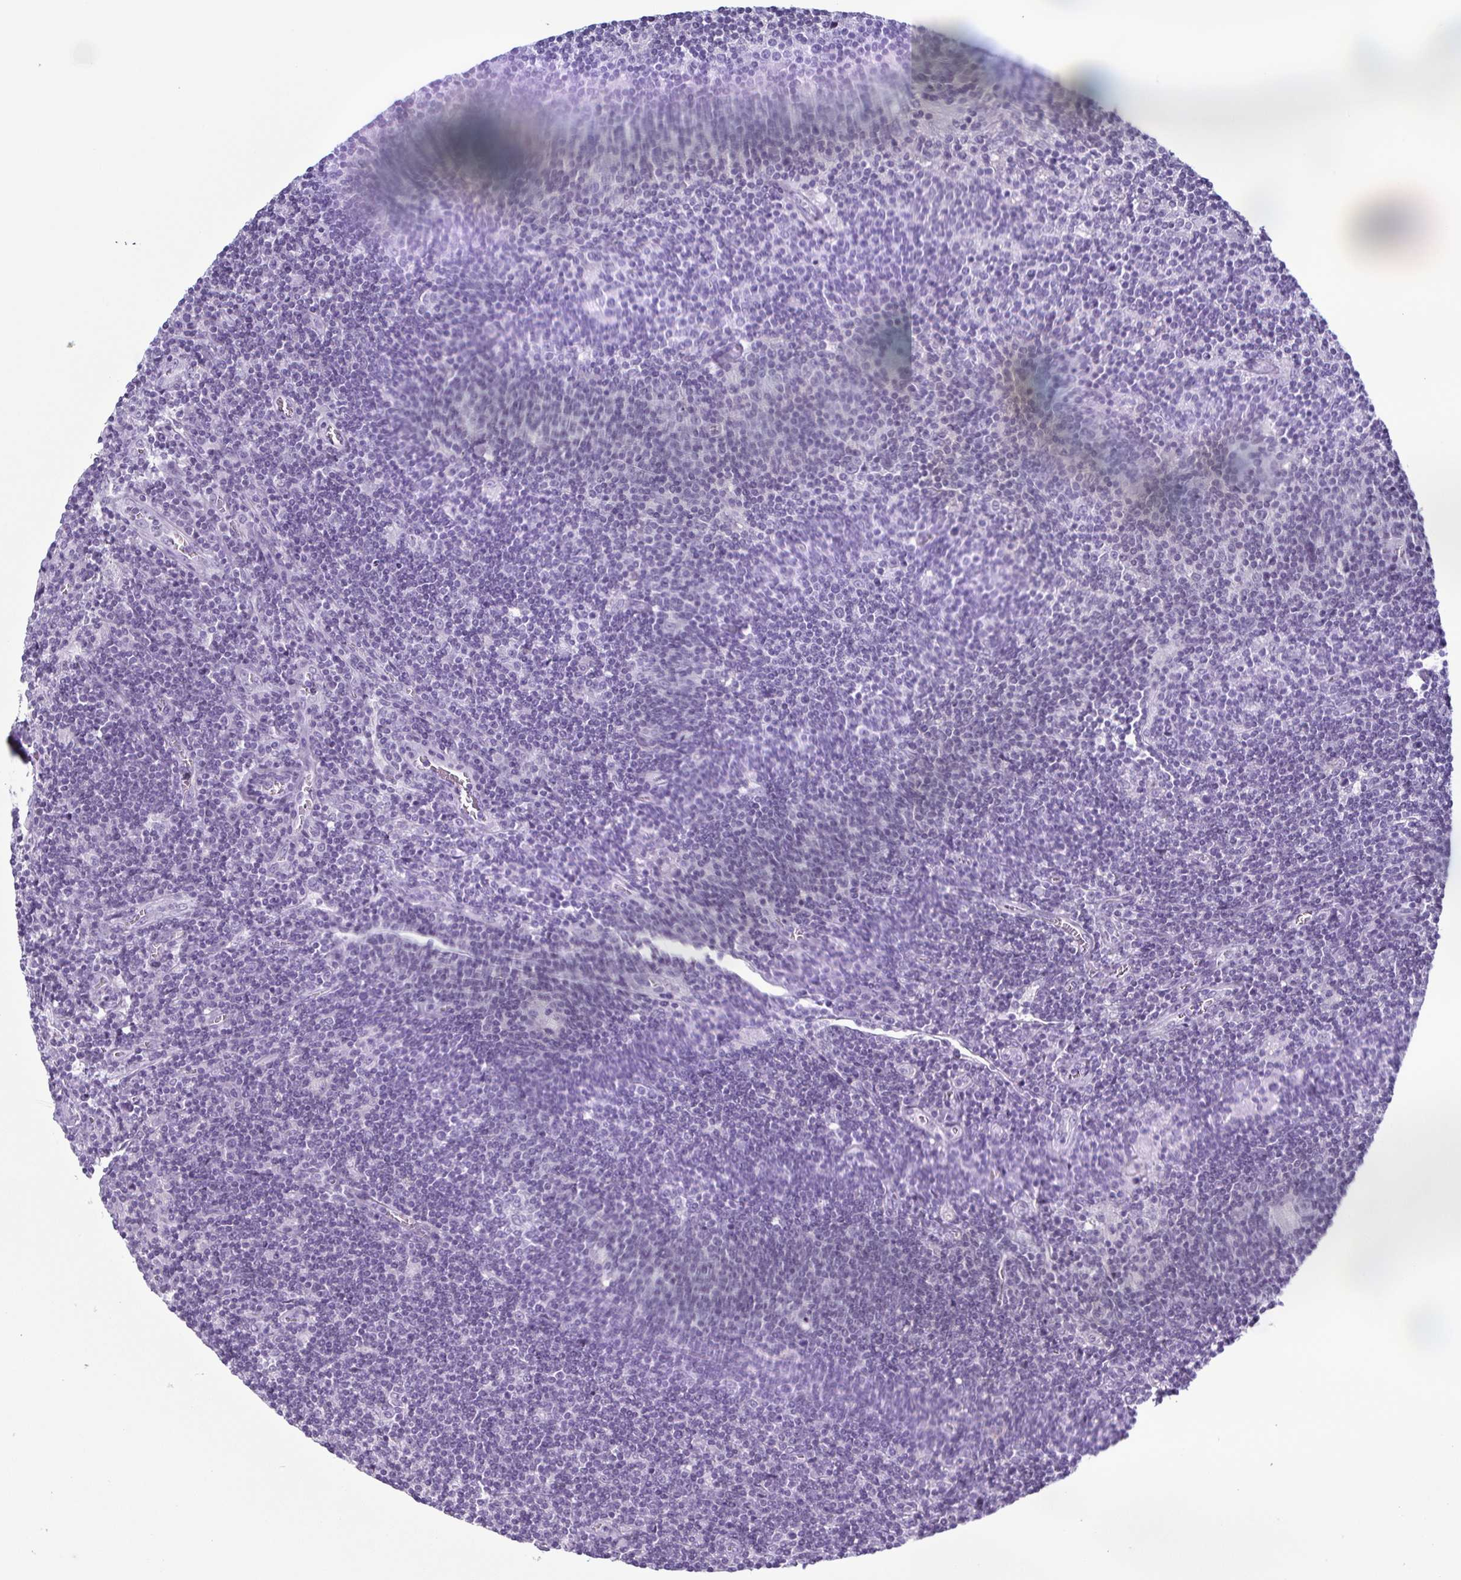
{"staining": {"intensity": "negative", "quantity": "none", "location": "none"}, "tissue": "lymphoma", "cell_type": "Tumor cells", "image_type": "cancer", "snomed": [{"axis": "morphology", "description": "Hodgkin's disease, NOS"}, {"axis": "topography", "description": "Lymph node"}], "caption": "A high-resolution photomicrograph shows immunohistochemistry staining of Hodgkin's disease, which shows no significant expression in tumor cells. Nuclei are stained in blue.", "gene": "KRT10", "patient": {"sex": "male", "age": 40}}